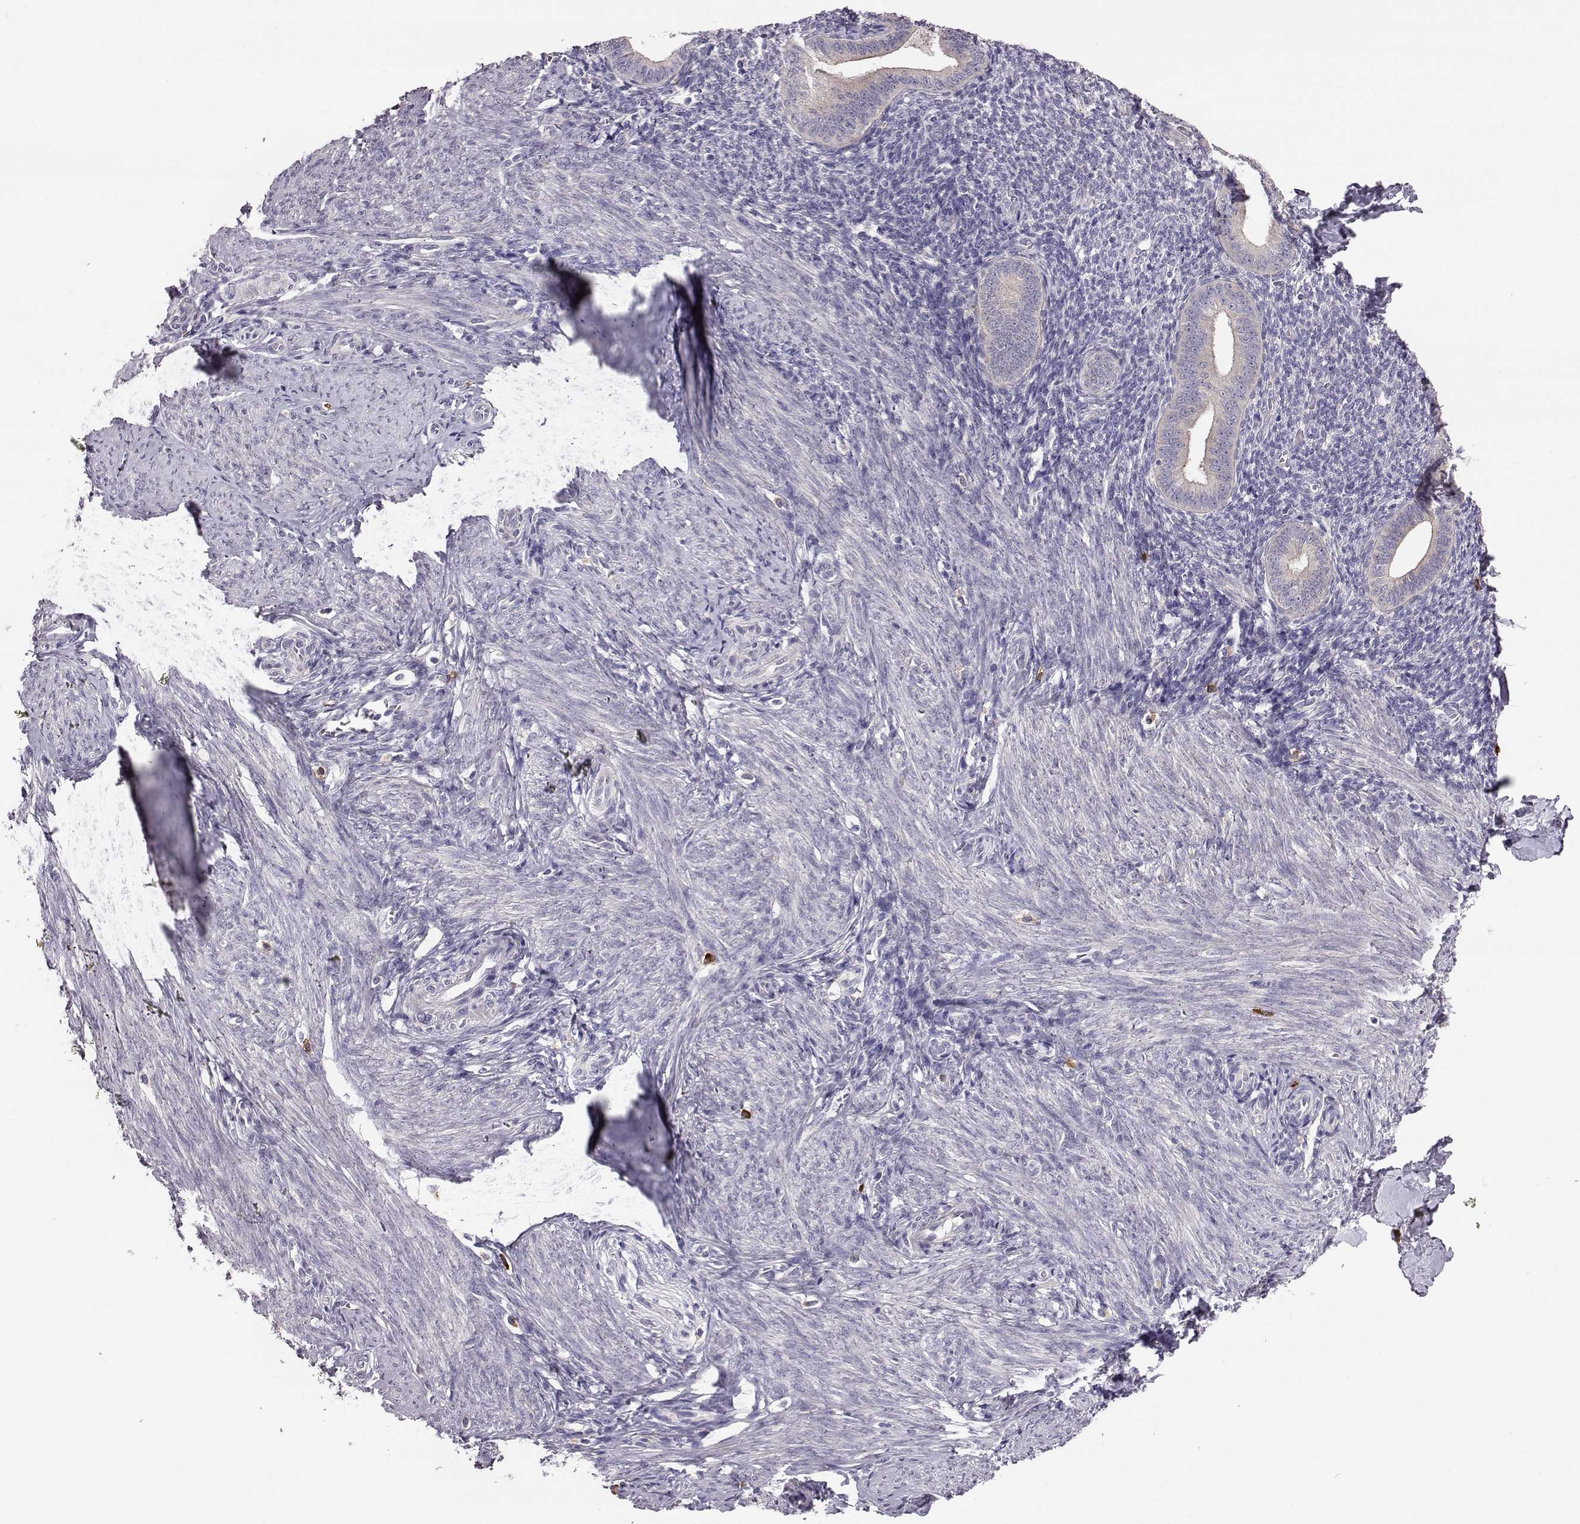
{"staining": {"intensity": "negative", "quantity": "none", "location": "none"}, "tissue": "endometrium", "cell_type": "Cells in endometrial stroma", "image_type": "normal", "snomed": [{"axis": "morphology", "description": "Normal tissue, NOS"}, {"axis": "topography", "description": "Endometrium"}], "caption": "Endometrium stained for a protein using immunohistochemistry shows no positivity cells in endometrial stroma.", "gene": "ADGRG5", "patient": {"sex": "female", "age": 40}}